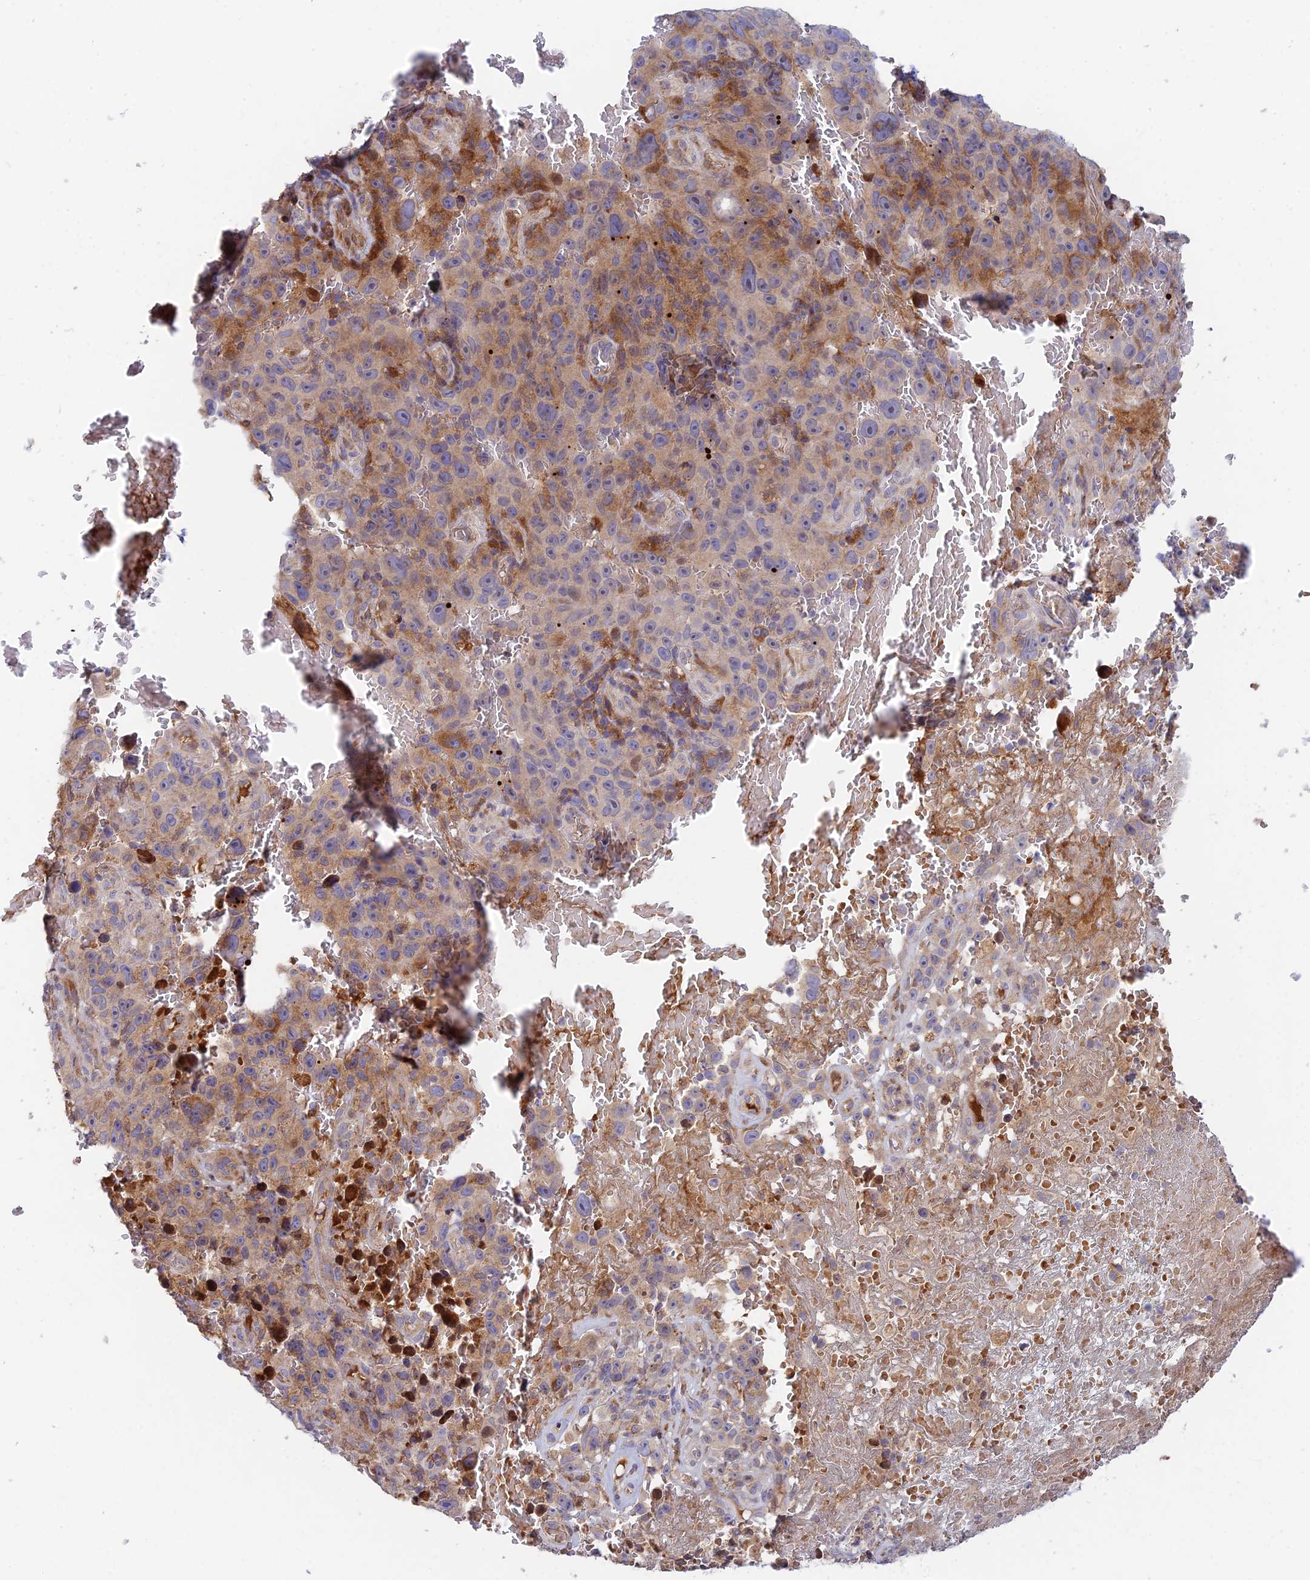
{"staining": {"intensity": "moderate", "quantity": "<25%", "location": "cytoplasmic/membranous"}, "tissue": "melanoma", "cell_type": "Tumor cells", "image_type": "cancer", "snomed": [{"axis": "morphology", "description": "Malignant melanoma, NOS"}, {"axis": "topography", "description": "Skin"}], "caption": "Melanoma was stained to show a protein in brown. There is low levels of moderate cytoplasmic/membranous expression in approximately <25% of tumor cells.", "gene": "FUOM", "patient": {"sex": "female", "age": 82}}